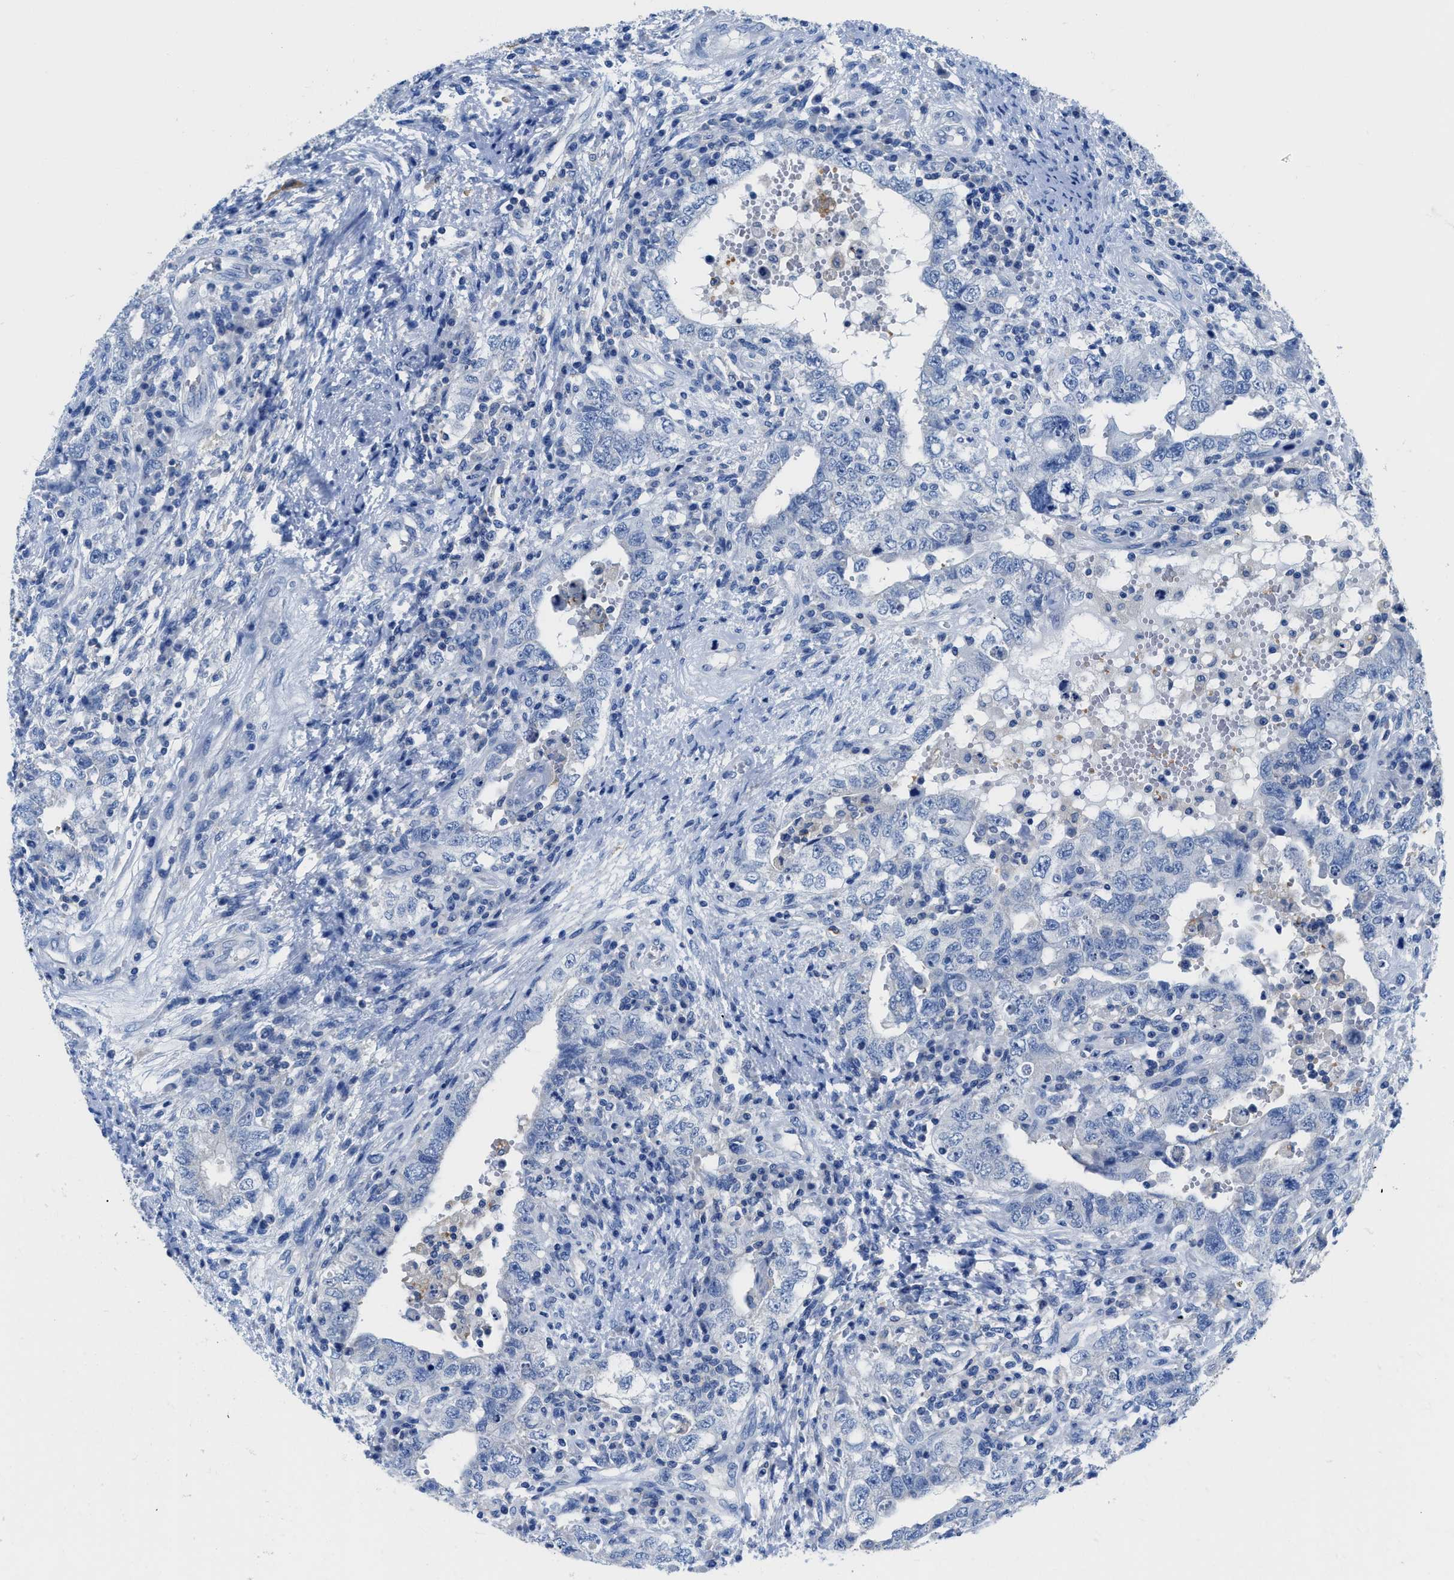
{"staining": {"intensity": "negative", "quantity": "none", "location": "none"}, "tissue": "testis cancer", "cell_type": "Tumor cells", "image_type": "cancer", "snomed": [{"axis": "morphology", "description": "Carcinoma, Embryonal, NOS"}, {"axis": "topography", "description": "Testis"}], "caption": "Tumor cells show no significant protein staining in testis cancer.", "gene": "NEB", "patient": {"sex": "male", "age": 26}}